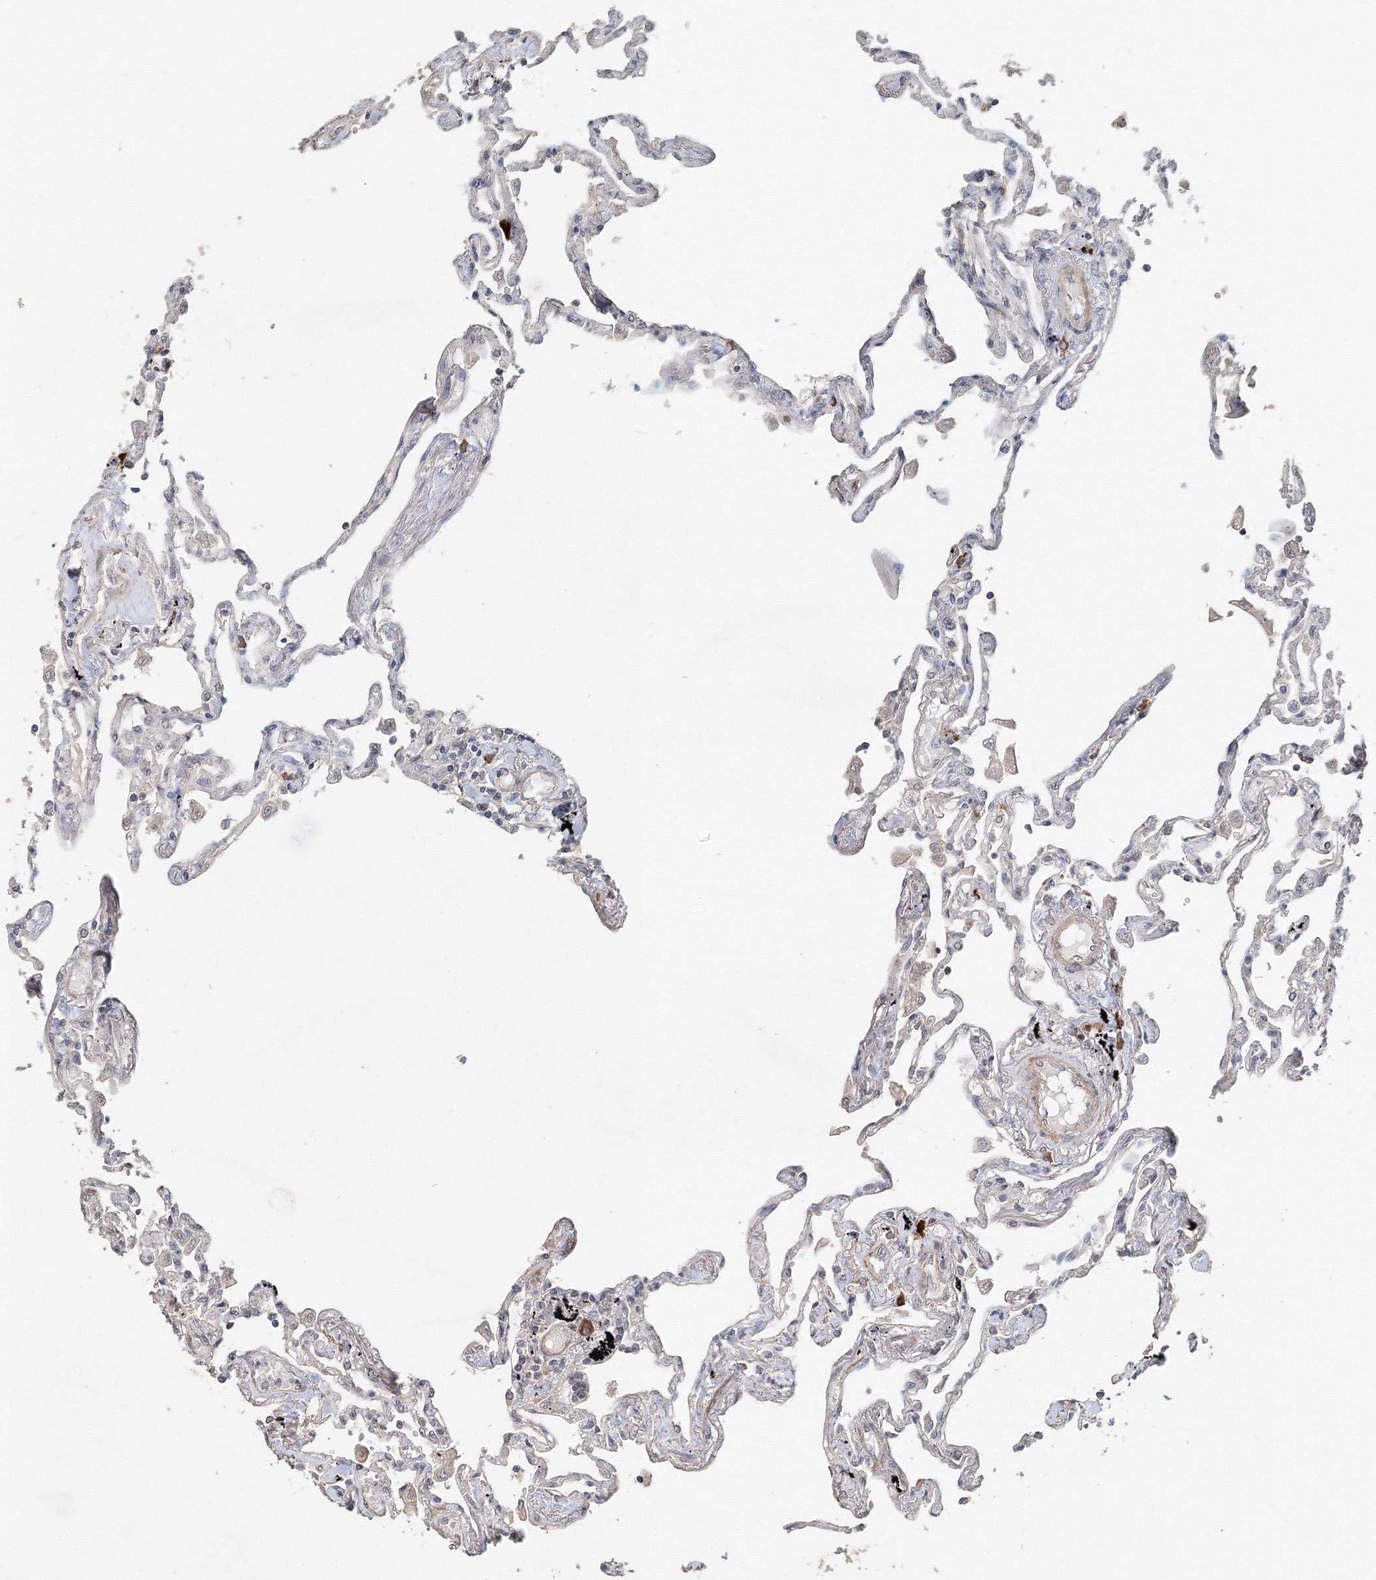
{"staining": {"intensity": "negative", "quantity": "none", "location": "none"}, "tissue": "lung", "cell_type": "Alveolar cells", "image_type": "normal", "snomed": [{"axis": "morphology", "description": "Normal tissue, NOS"}, {"axis": "topography", "description": "Lung"}], "caption": "Immunohistochemistry (IHC) of normal lung exhibits no staining in alveolar cells.", "gene": "NALF2", "patient": {"sex": "female", "age": 67}}